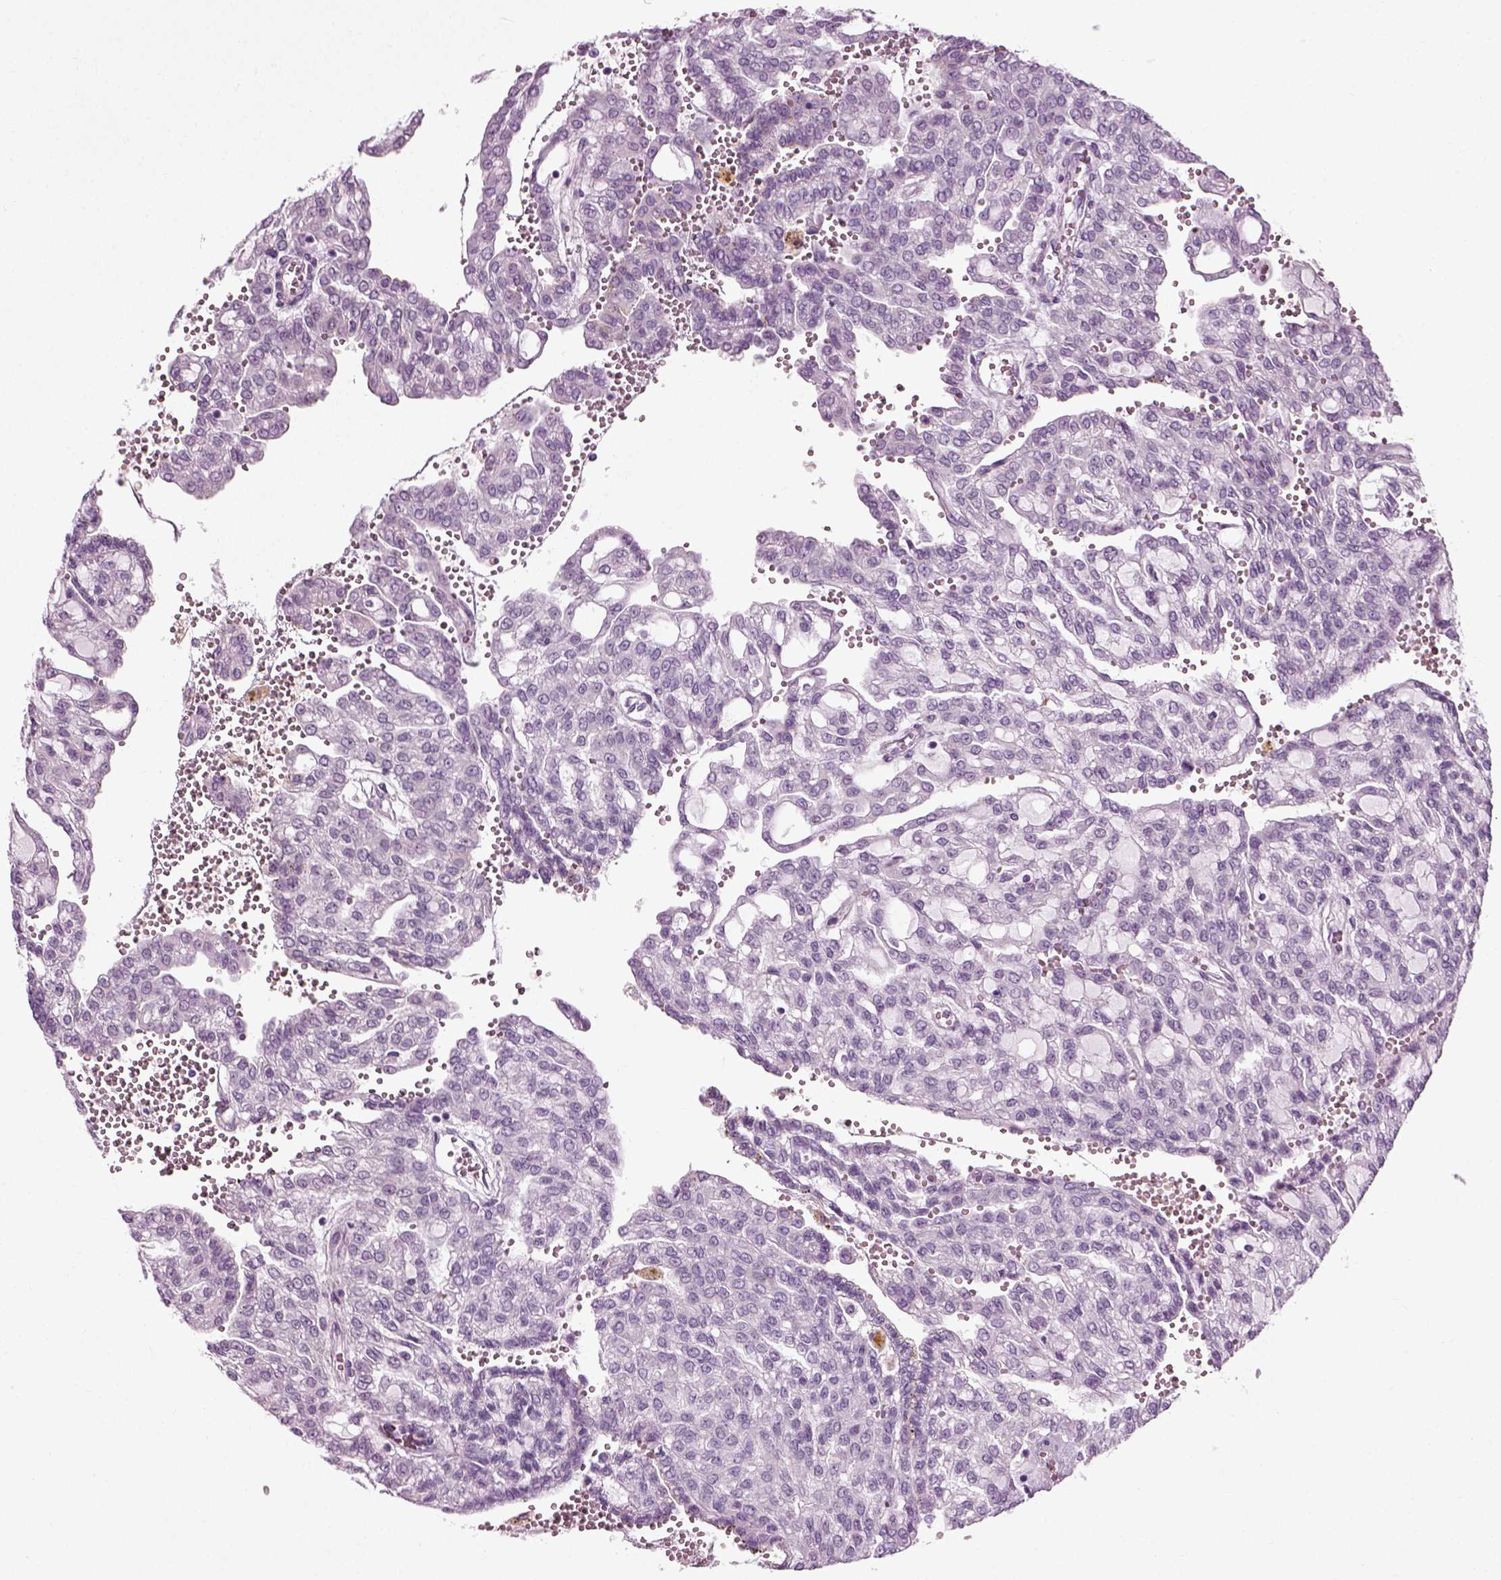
{"staining": {"intensity": "negative", "quantity": "none", "location": "none"}, "tissue": "renal cancer", "cell_type": "Tumor cells", "image_type": "cancer", "snomed": [{"axis": "morphology", "description": "Adenocarcinoma, NOS"}, {"axis": "topography", "description": "Kidney"}], "caption": "This is a photomicrograph of immunohistochemistry staining of renal adenocarcinoma, which shows no expression in tumor cells.", "gene": "ZC2HC1C", "patient": {"sex": "male", "age": 63}}